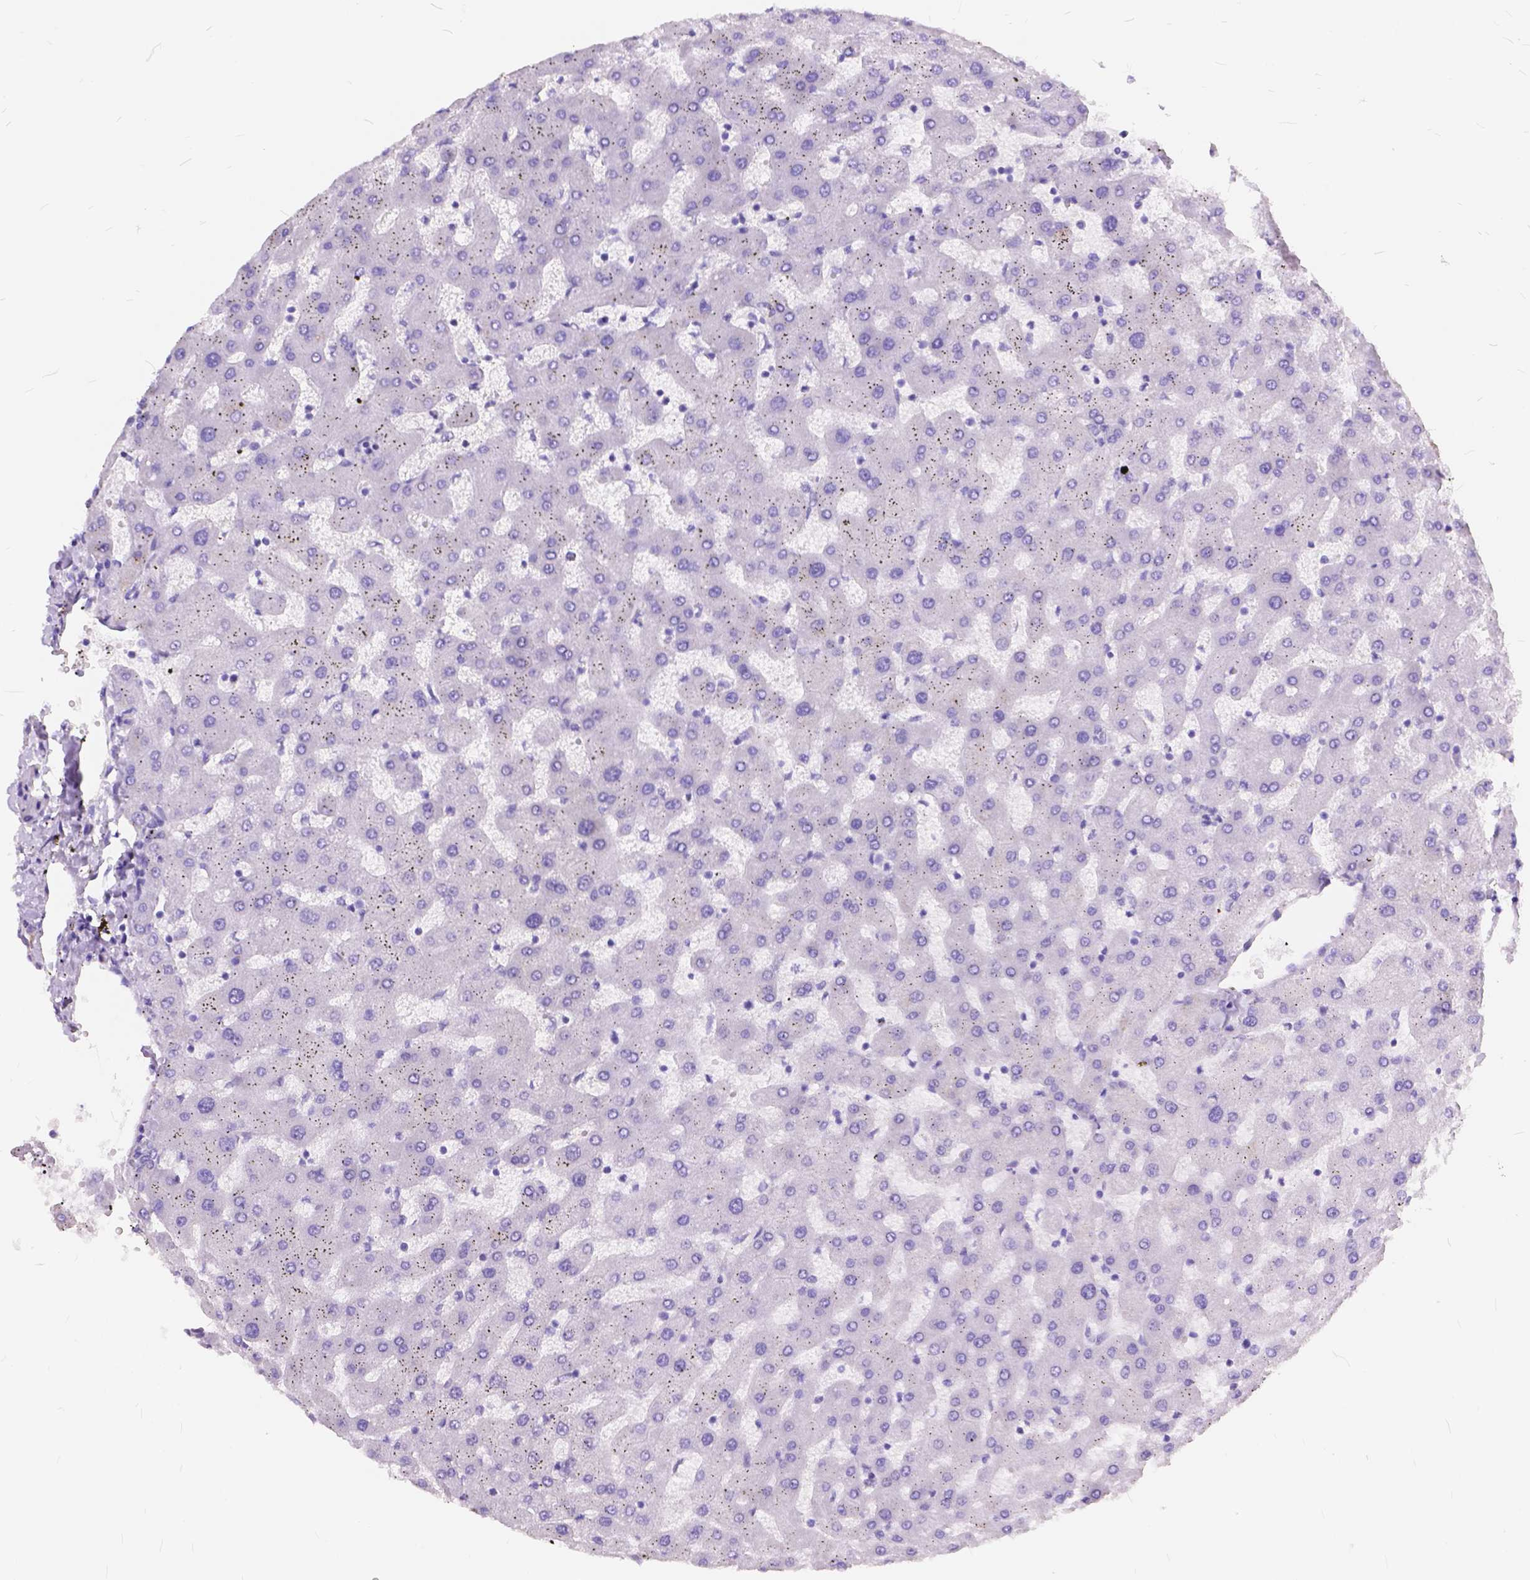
{"staining": {"intensity": "negative", "quantity": "none", "location": "none"}, "tissue": "liver", "cell_type": "Cholangiocytes", "image_type": "normal", "snomed": [{"axis": "morphology", "description": "Normal tissue, NOS"}, {"axis": "topography", "description": "Liver"}], "caption": "Cholangiocytes show no significant staining in unremarkable liver. (Immunohistochemistry, brightfield microscopy, high magnification).", "gene": "FOXL2", "patient": {"sex": "female", "age": 63}}